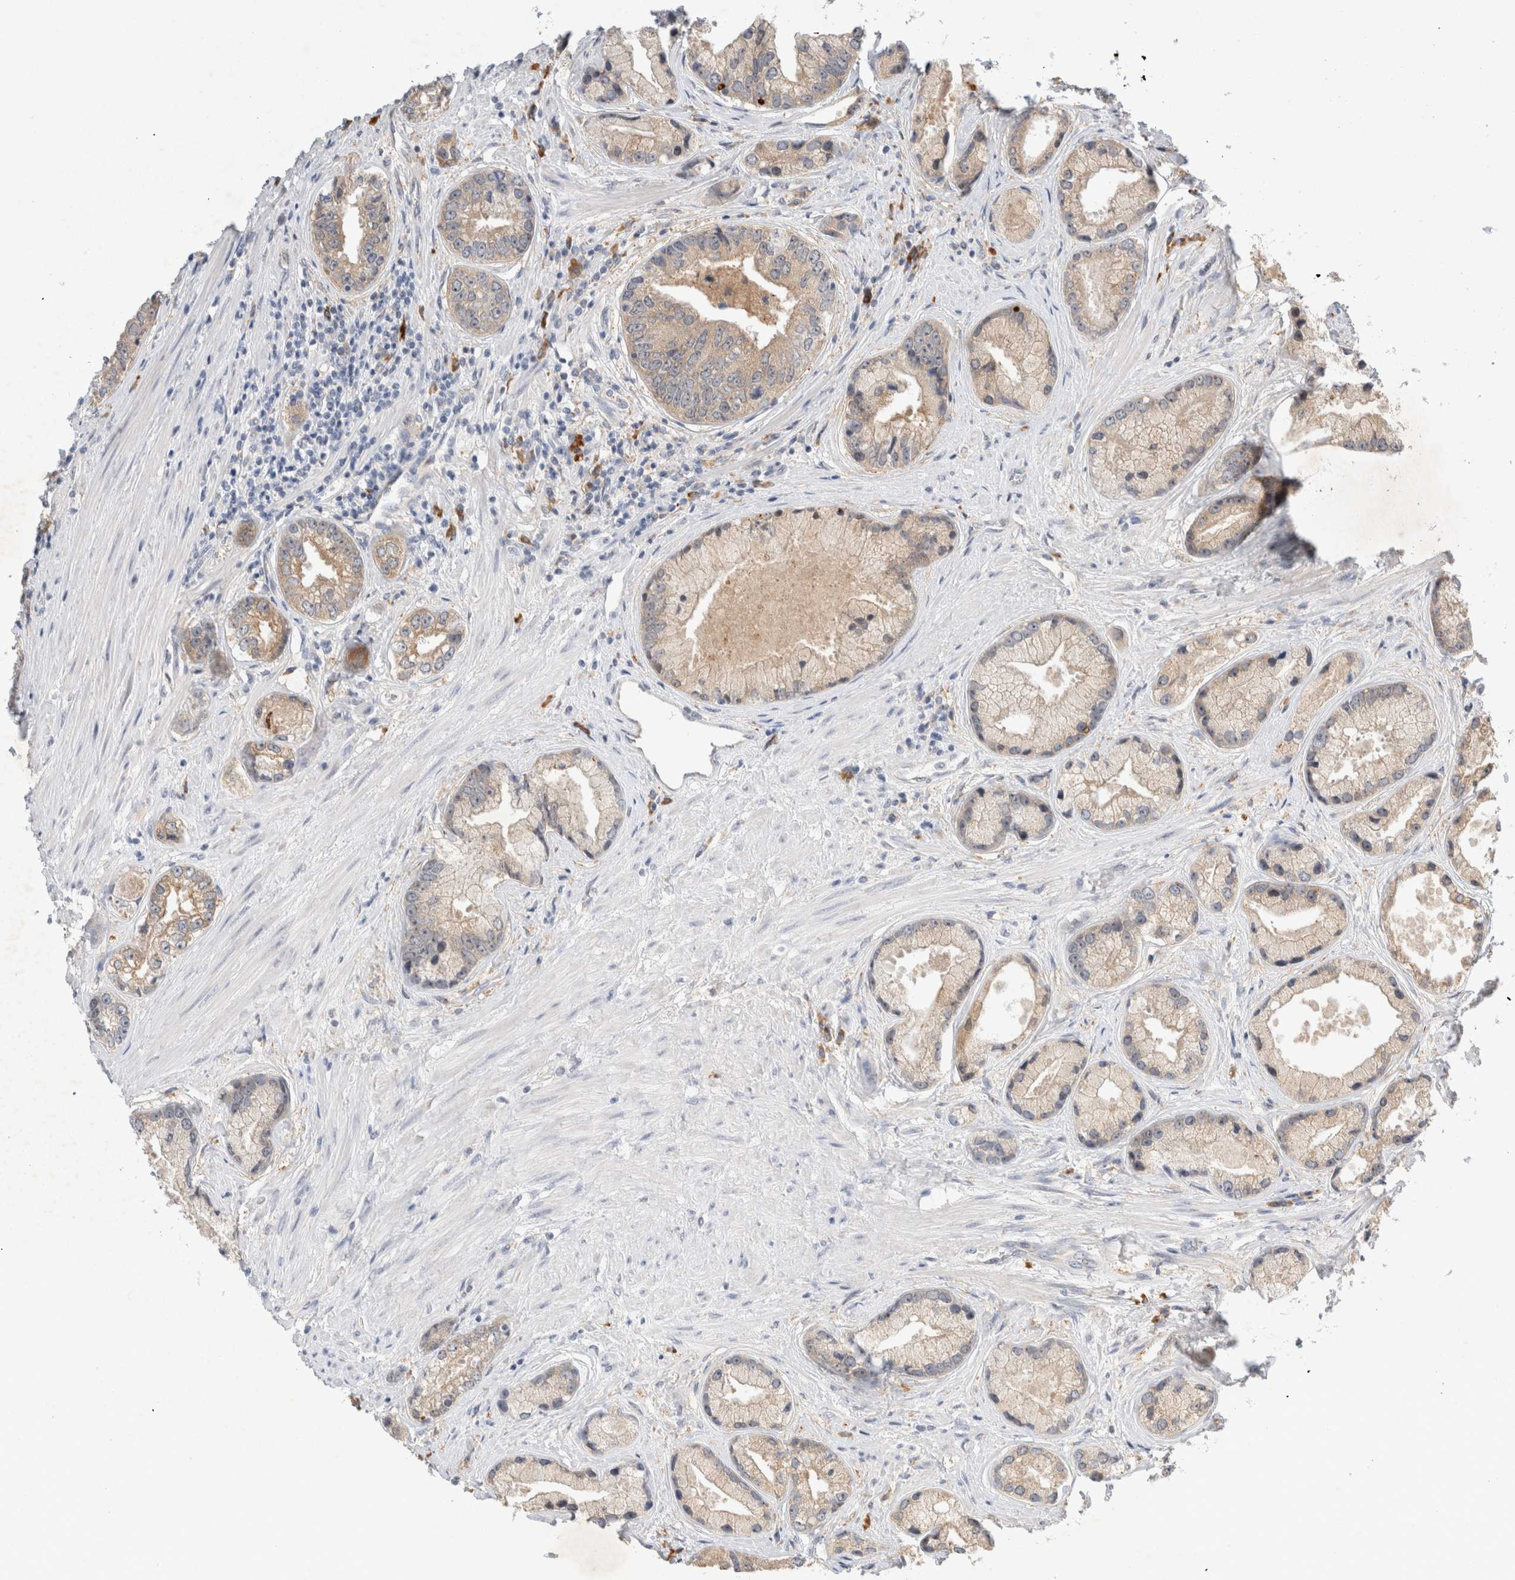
{"staining": {"intensity": "weak", "quantity": "<25%", "location": "cytoplasmic/membranous"}, "tissue": "prostate cancer", "cell_type": "Tumor cells", "image_type": "cancer", "snomed": [{"axis": "morphology", "description": "Adenocarcinoma, High grade"}, {"axis": "topography", "description": "Prostate"}], "caption": "High magnification brightfield microscopy of prostate cancer stained with DAB (brown) and counterstained with hematoxylin (blue): tumor cells show no significant positivity. The staining was performed using DAB (3,3'-diaminobenzidine) to visualize the protein expression in brown, while the nuclei were stained in blue with hematoxylin (Magnification: 20x).", "gene": "NEDD4L", "patient": {"sex": "male", "age": 61}}